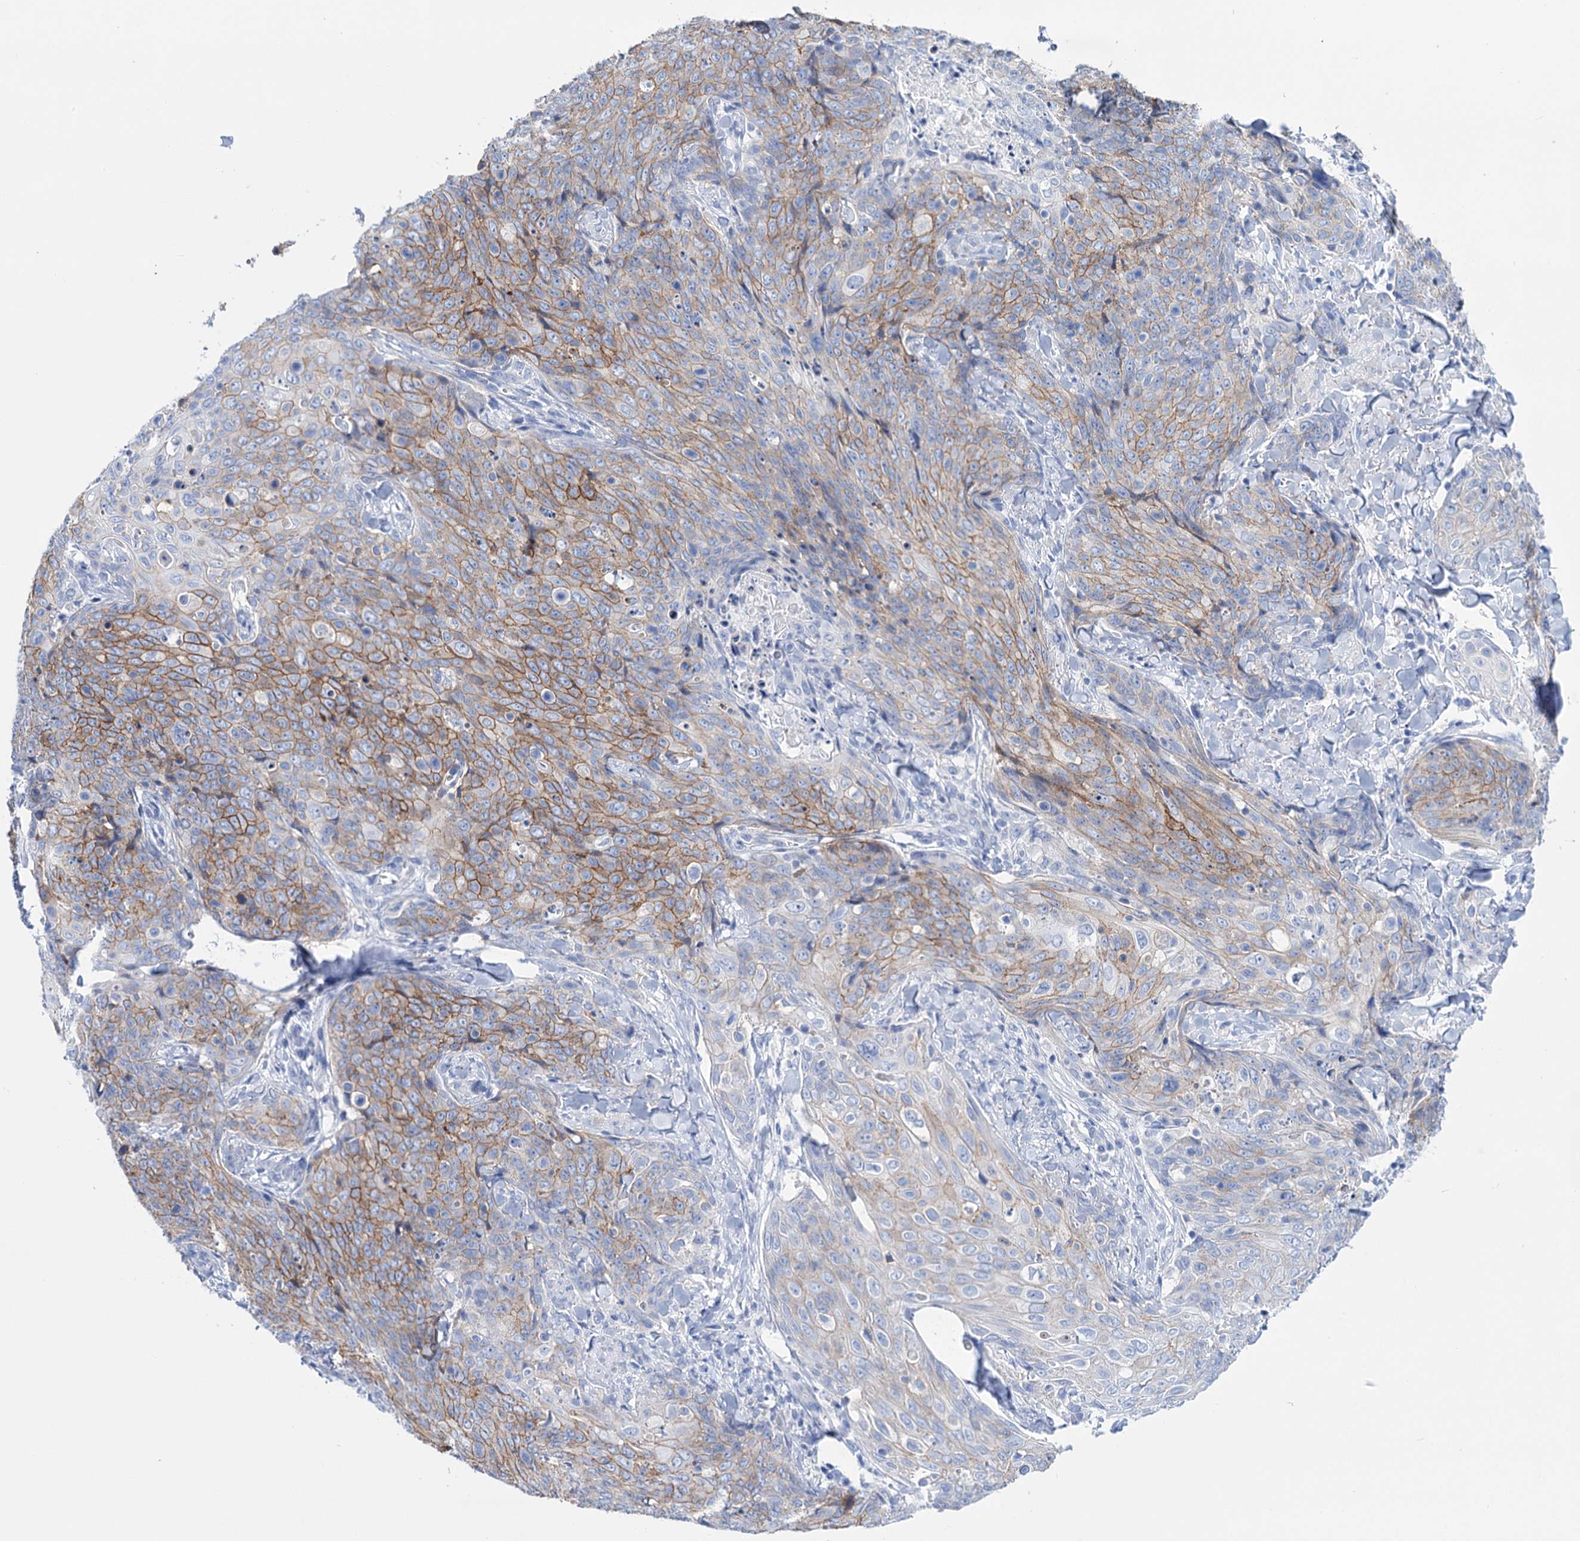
{"staining": {"intensity": "moderate", "quantity": ">75%", "location": "cytoplasmic/membranous"}, "tissue": "skin cancer", "cell_type": "Tumor cells", "image_type": "cancer", "snomed": [{"axis": "morphology", "description": "Squamous cell carcinoma, NOS"}, {"axis": "topography", "description": "Skin"}, {"axis": "topography", "description": "Vulva"}], "caption": "An image of human squamous cell carcinoma (skin) stained for a protein reveals moderate cytoplasmic/membranous brown staining in tumor cells.", "gene": "YARS2", "patient": {"sex": "female", "age": 85}}